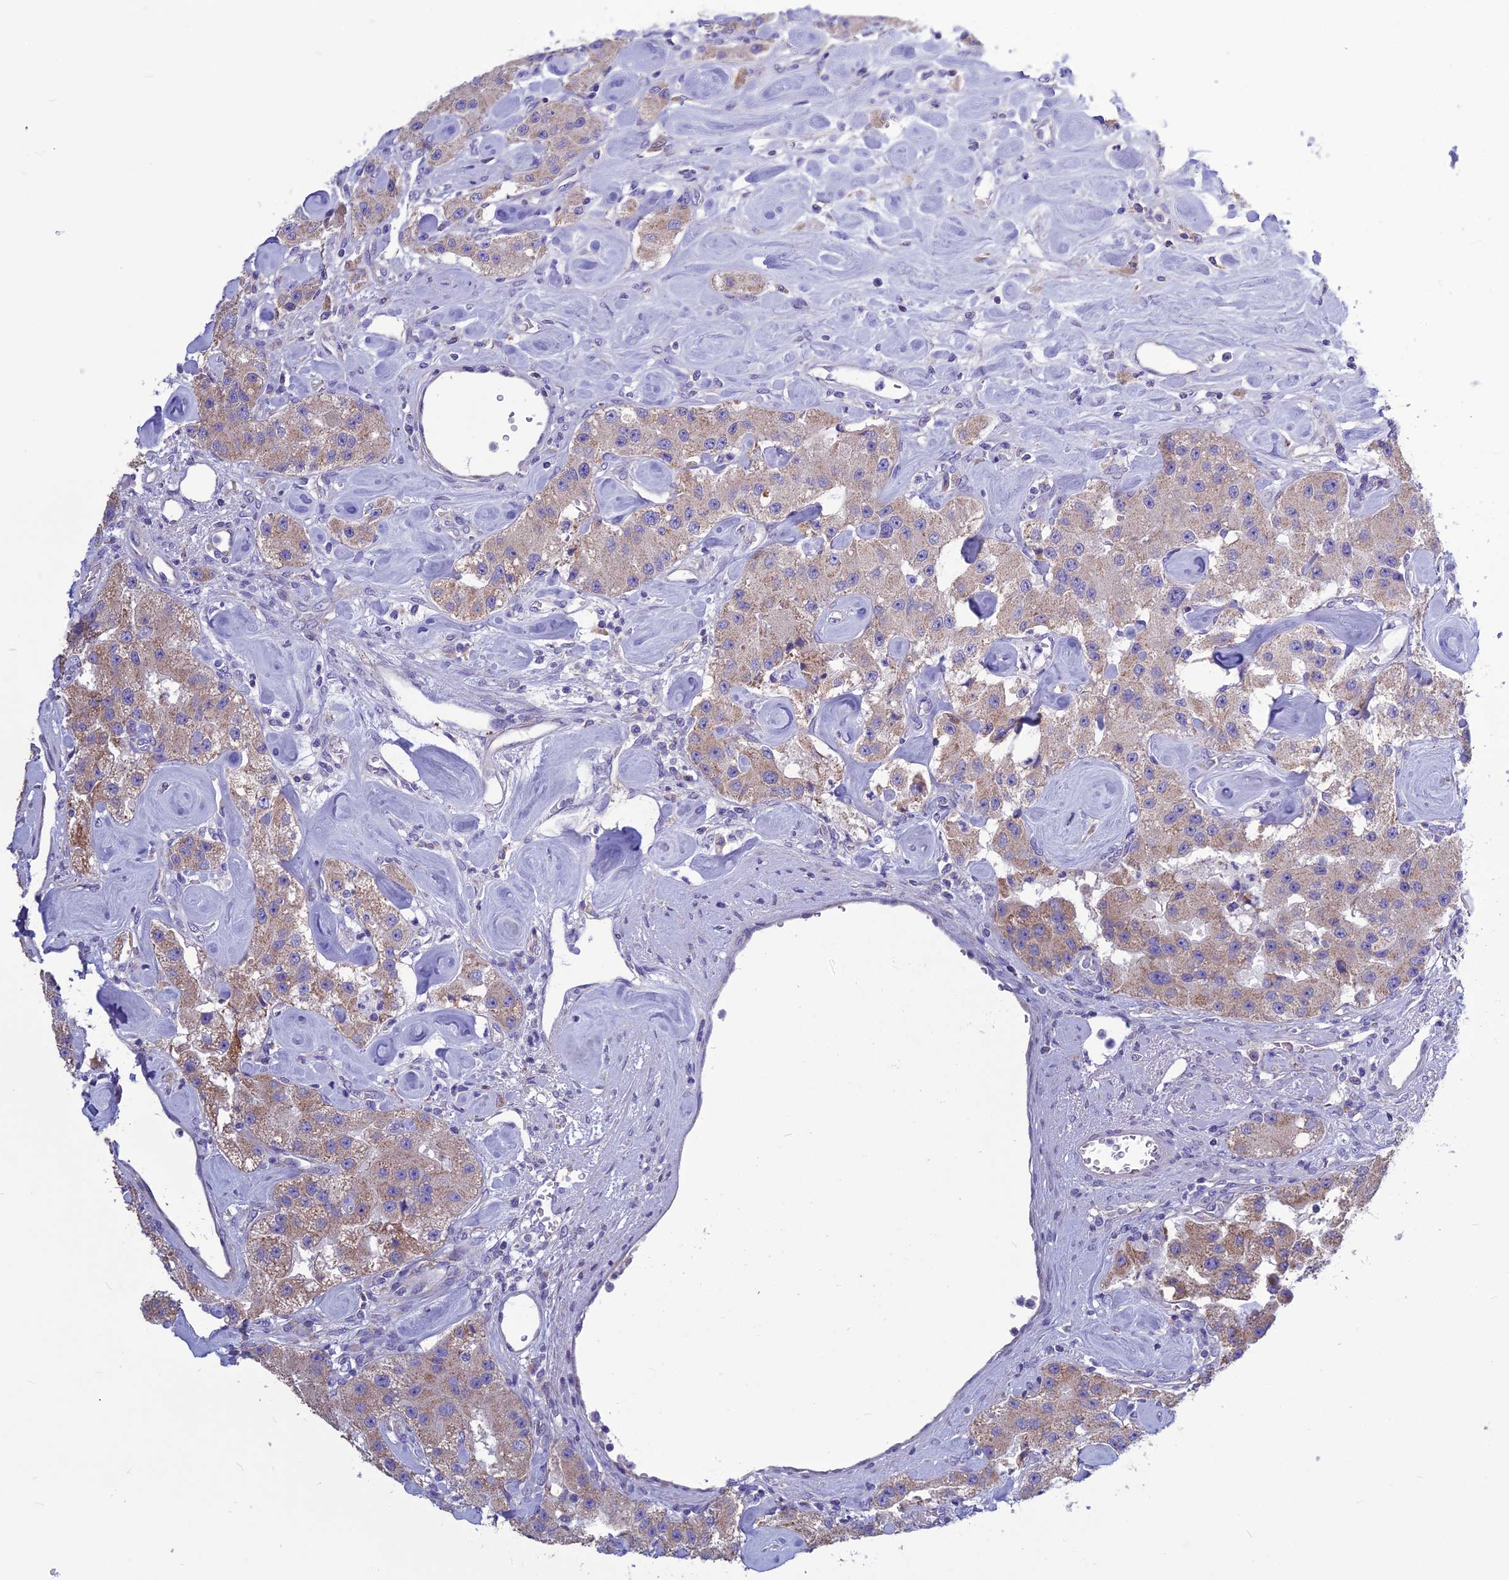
{"staining": {"intensity": "weak", "quantity": ">75%", "location": "cytoplasmic/membranous"}, "tissue": "carcinoid", "cell_type": "Tumor cells", "image_type": "cancer", "snomed": [{"axis": "morphology", "description": "Carcinoid, malignant, NOS"}, {"axis": "topography", "description": "Pancreas"}], "caption": "Protein analysis of carcinoid (malignant) tissue reveals weak cytoplasmic/membranous expression in approximately >75% of tumor cells.", "gene": "BHMT2", "patient": {"sex": "male", "age": 41}}